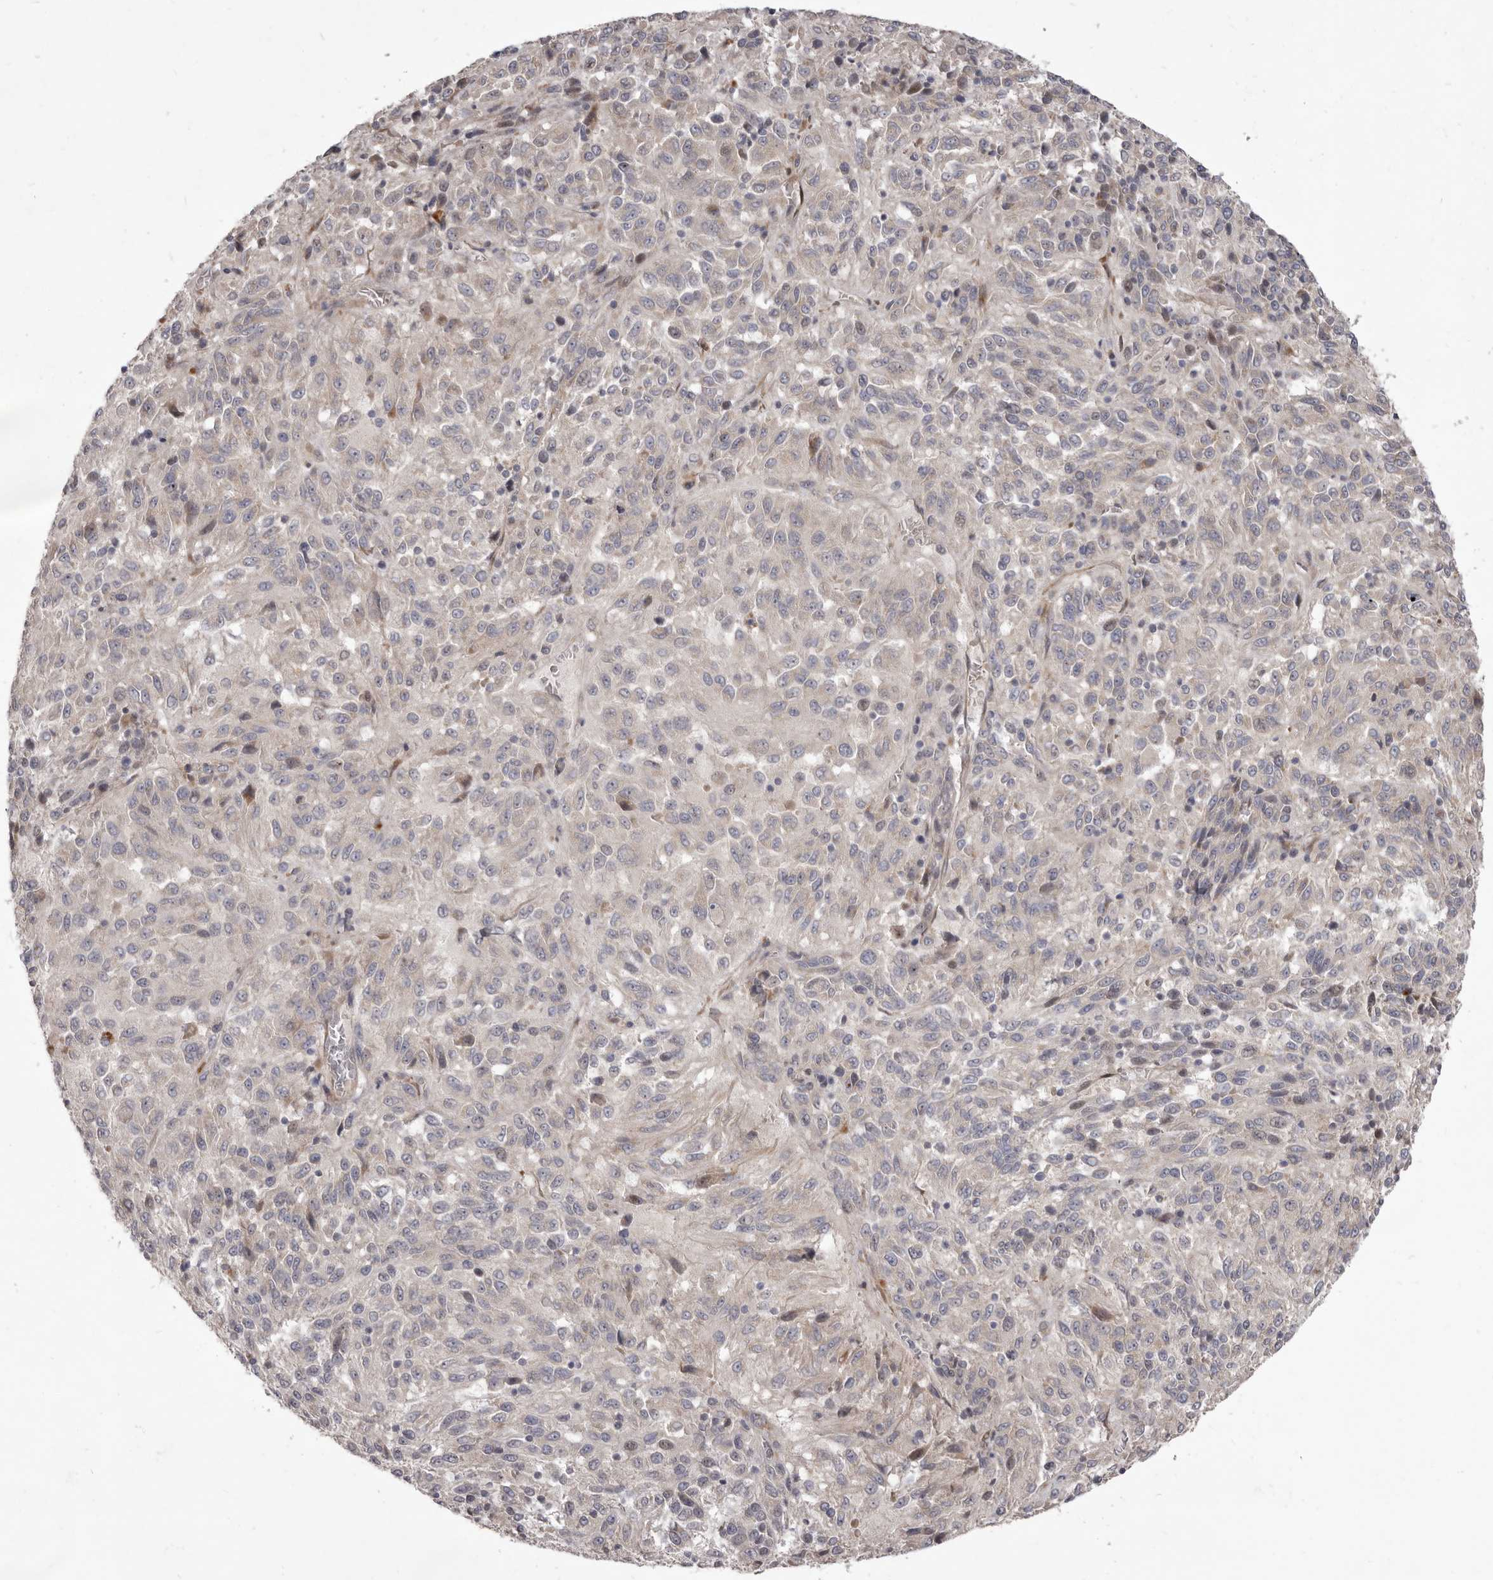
{"staining": {"intensity": "negative", "quantity": "none", "location": "none"}, "tissue": "melanoma", "cell_type": "Tumor cells", "image_type": "cancer", "snomed": [{"axis": "morphology", "description": "Malignant melanoma, Metastatic site"}, {"axis": "topography", "description": "Lung"}], "caption": "Melanoma stained for a protein using IHC reveals no positivity tumor cells.", "gene": "TBC1D8B", "patient": {"sex": "male", "age": 64}}